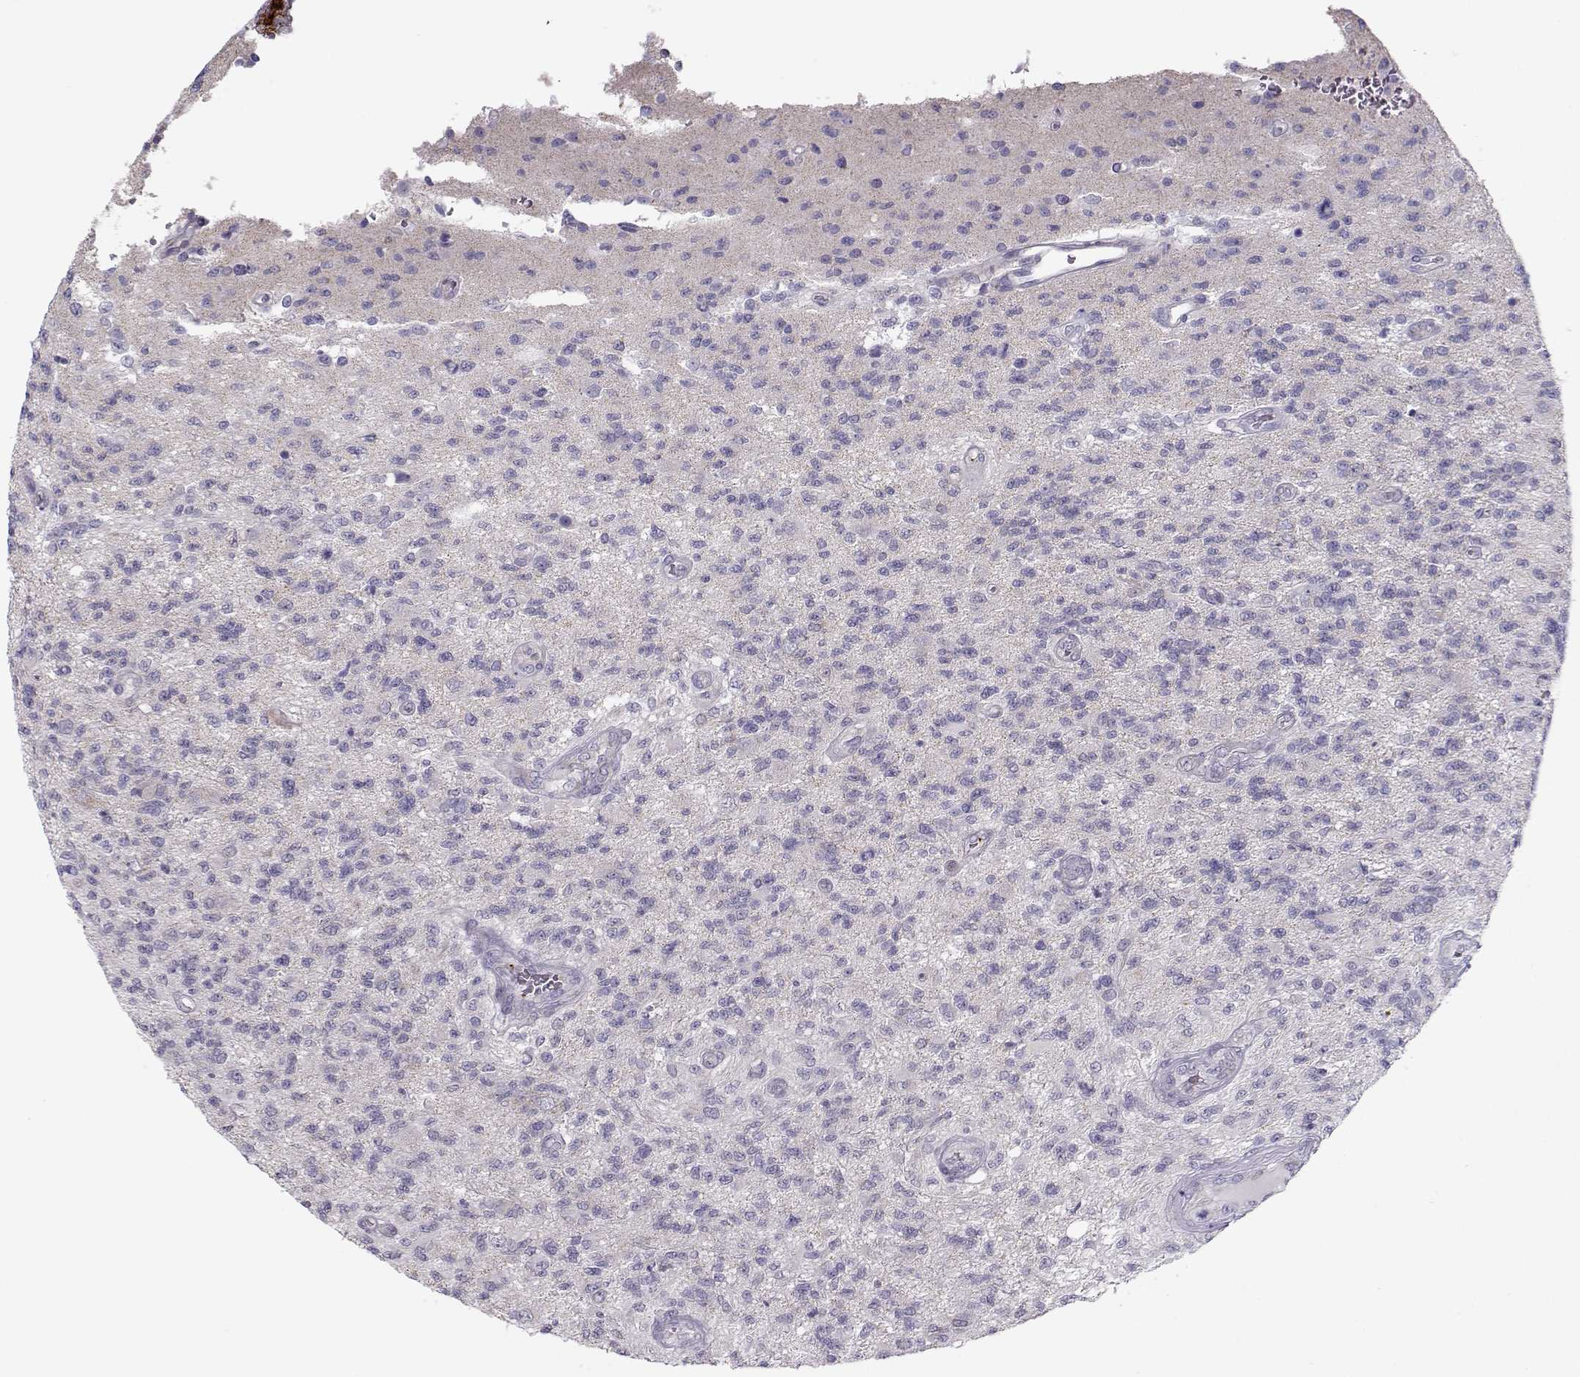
{"staining": {"intensity": "negative", "quantity": "none", "location": "none"}, "tissue": "glioma", "cell_type": "Tumor cells", "image_type": "cancer", "snomed": [{"axis": "morphology", "description": "Glioma, malignant, High grade"}, {"axis": "topography", "description": "Brain"}], "caption": "This is a image of IHC staining of malignant high-grade glioma, which shows no expression in tumor cells. (Immunohistochemistry, brightfield microscopy, high magnification).", "gene": "KLF17", "patient": {"sex": "male", "age": 56}}